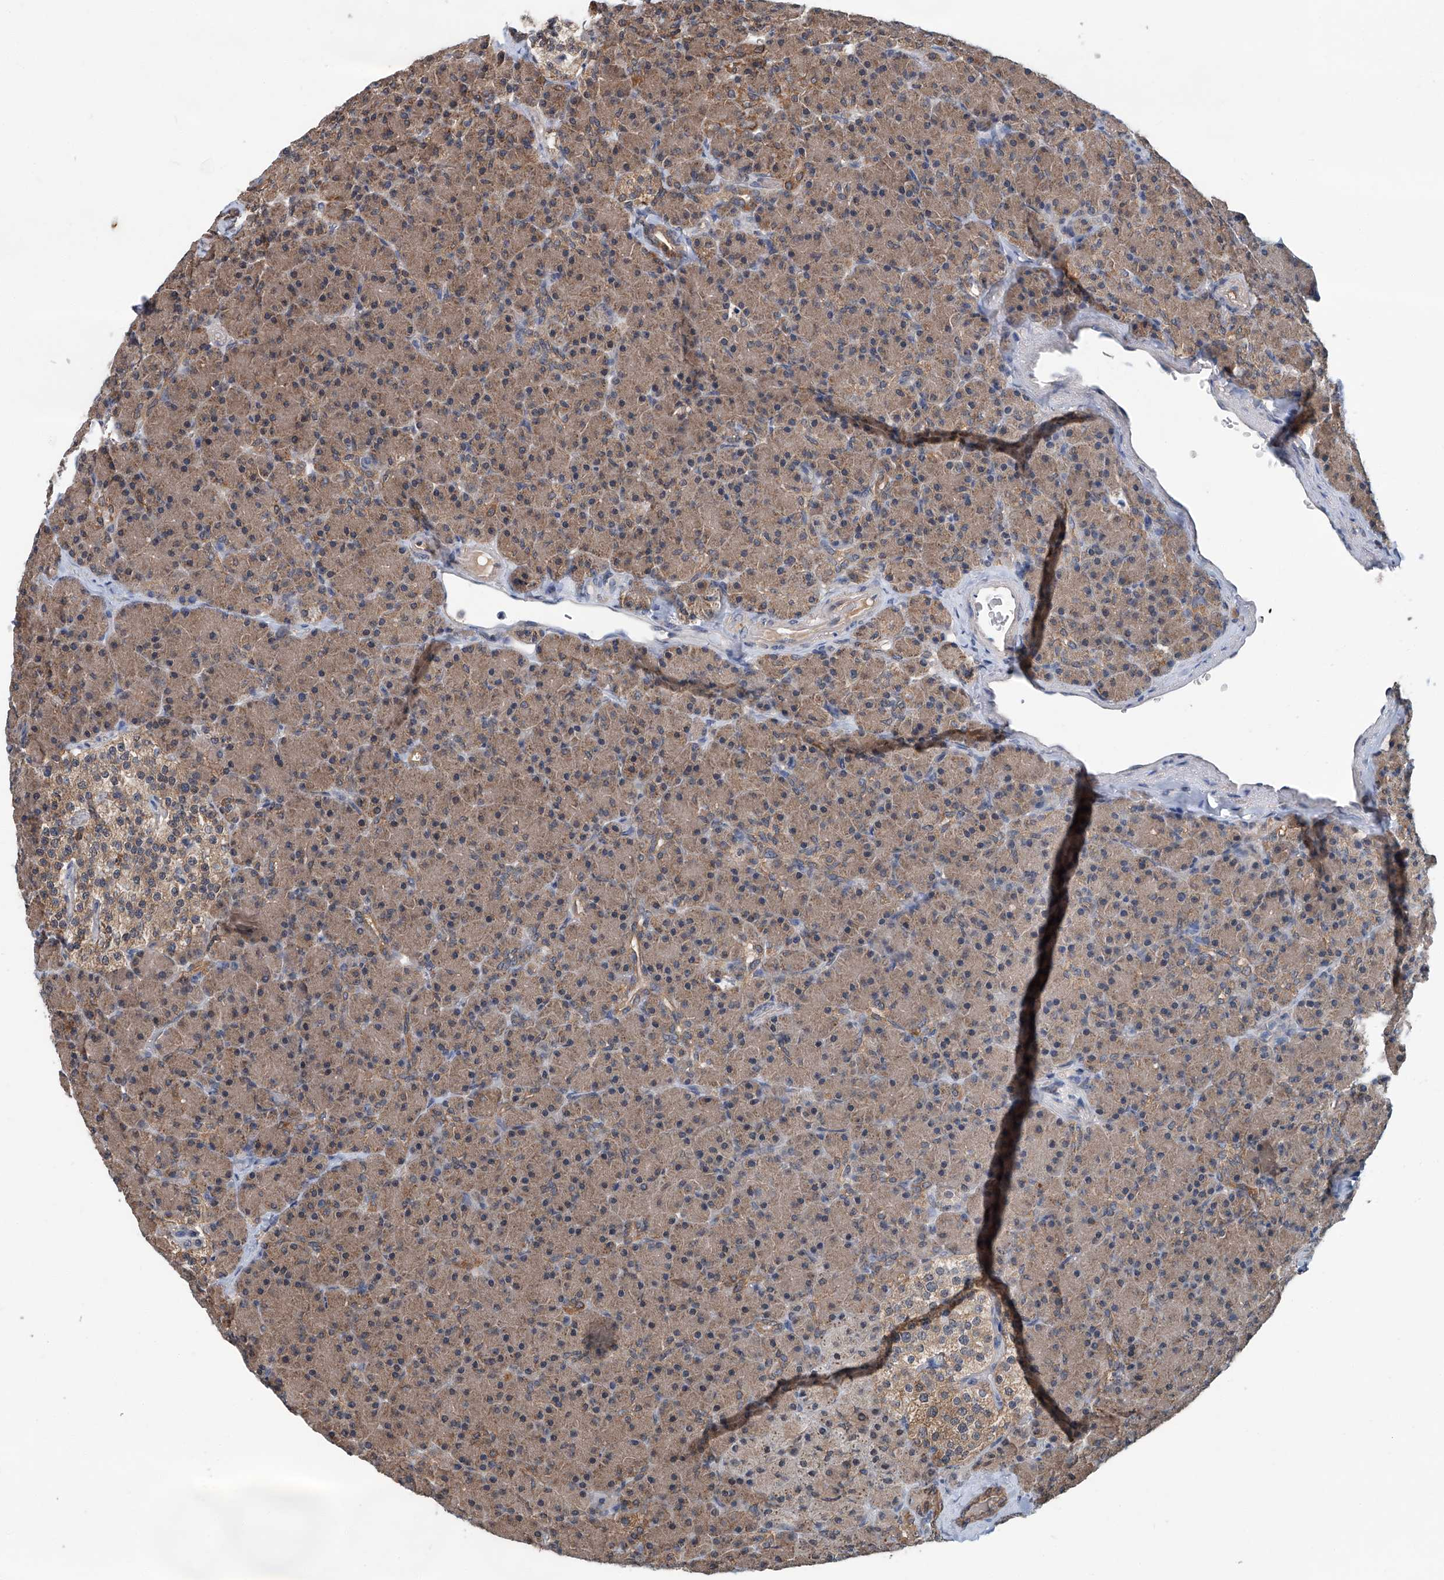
{"staining": {"intensity": "moderate", "quantity": "25%-75%", "location": "cytoplasmic/membranous"}, "tissue": "pancreas", "cell_type": "Exocrine glandular cells", "image_type": "normal", "snomed": [{"axis": "morphology", "description": "Normal tissue, NOS"}, {"axis": "topography", "description": "Pancreas"}], "caption": "IHC staining of benign pancreas, which reveals medium levels of moderate cytoplasmic/membranous staining in approximately 25%-75% of exocrine glandular cells indicating moderate cytoplasmic/membranous protein staining. The staining was performed using DAB (brown) for protein detection and nuclei were counterstained in hematoxylin (blue).", "gene": "CLK1", "patient": {"sex": "female", "age": 43}}